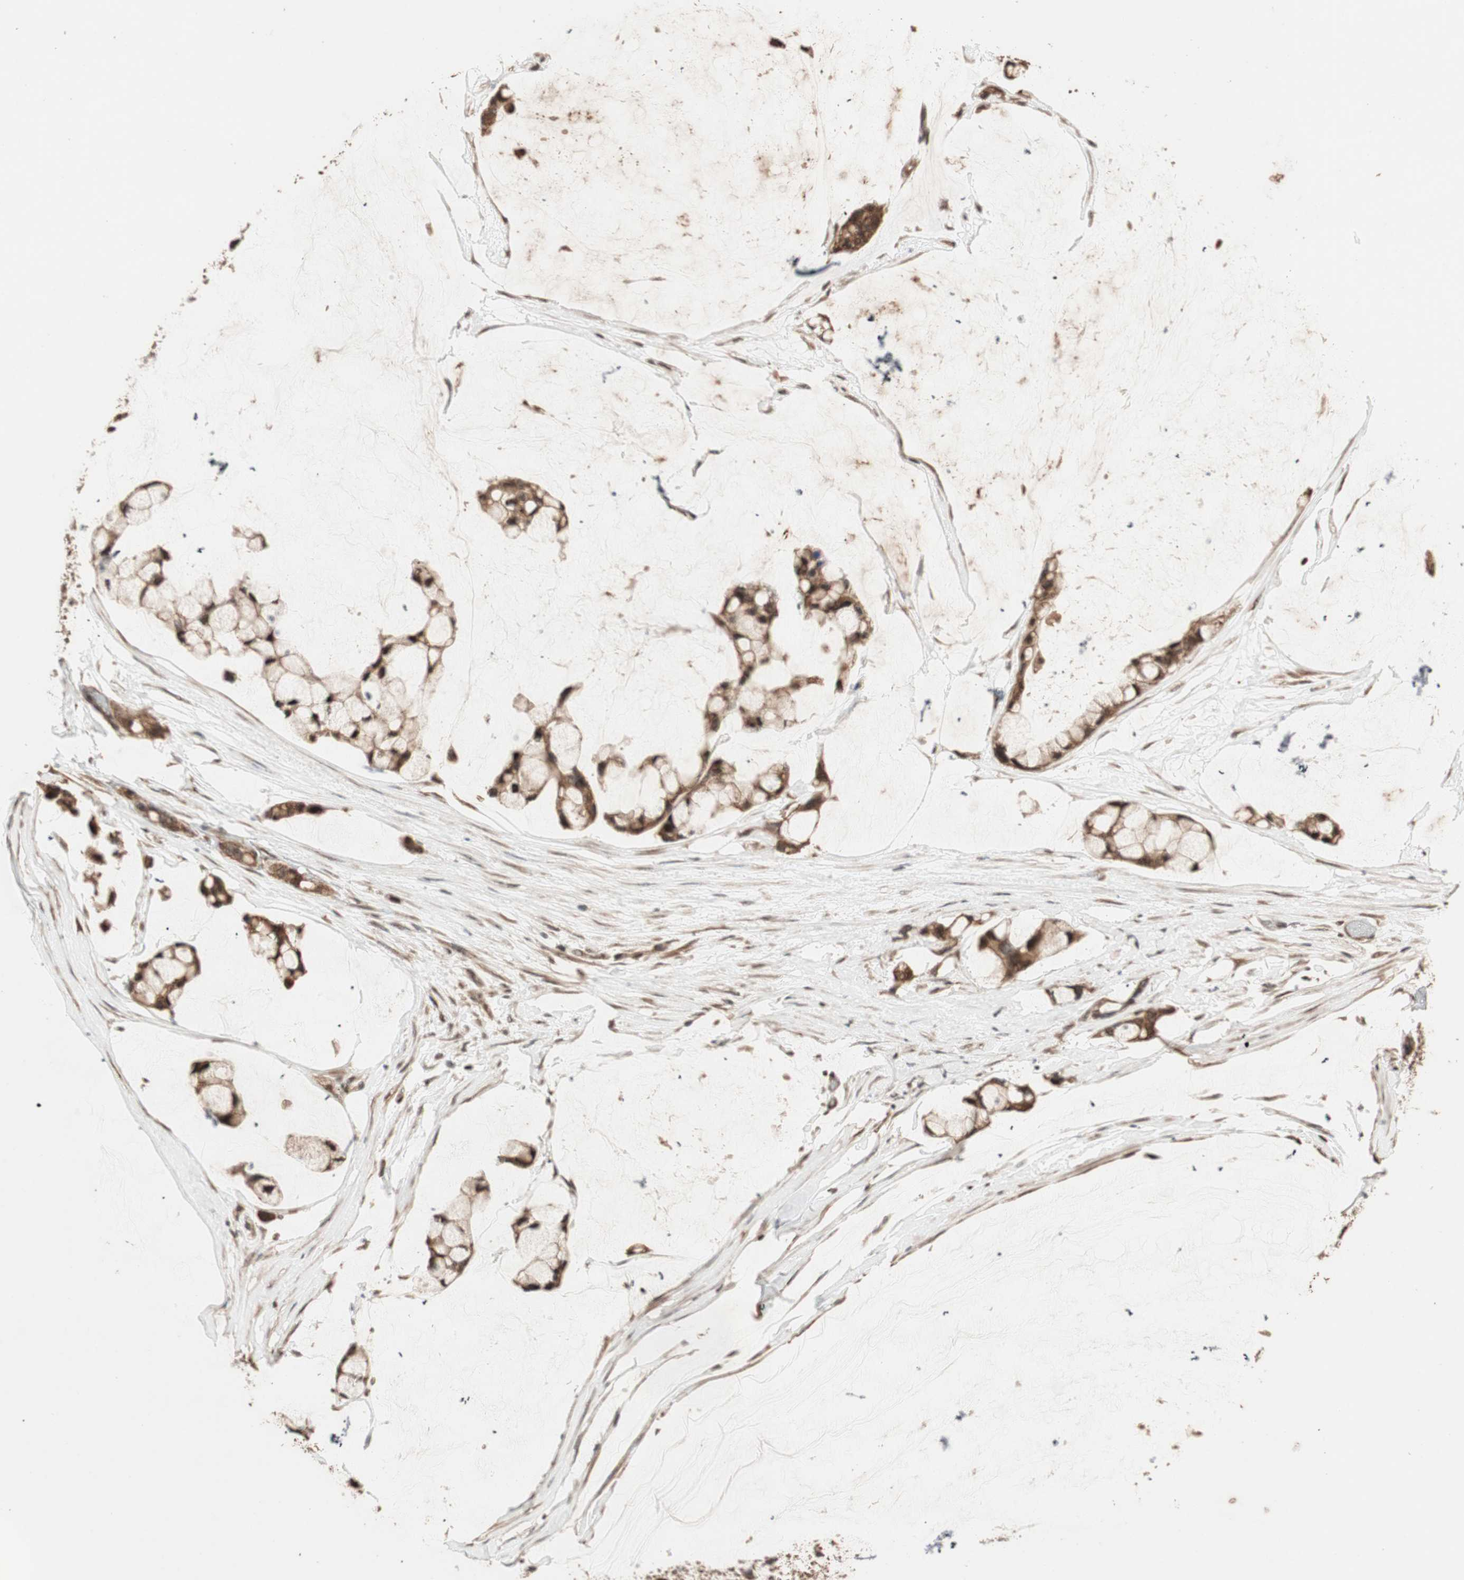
{"staining": {"intensity": "strong", "quantity": ">75%", "location": "cytoplasmic/membranous"}, "tissue": "ovarian cancer", "cell_type": "Tumor cells", "image_type": "cancer", "snomed": [{"axis": "morphology", "description": "Cystadenocarcinoma, mucinous, NOS"}, {"axis": "topography", "description": "Ovary"}], "caption": "The micrograph exhibits staining of ovarian cancer, revealing strong cytoplasmic/membranous protein positivity (brown color) within tumor cells. The protein is stained brown, and the nuclei are stained in blue (DAB IHC with brightfield microscopy, high magnification).", "gene": "USP20", "patient": {"sex": "female", "age": 39}}